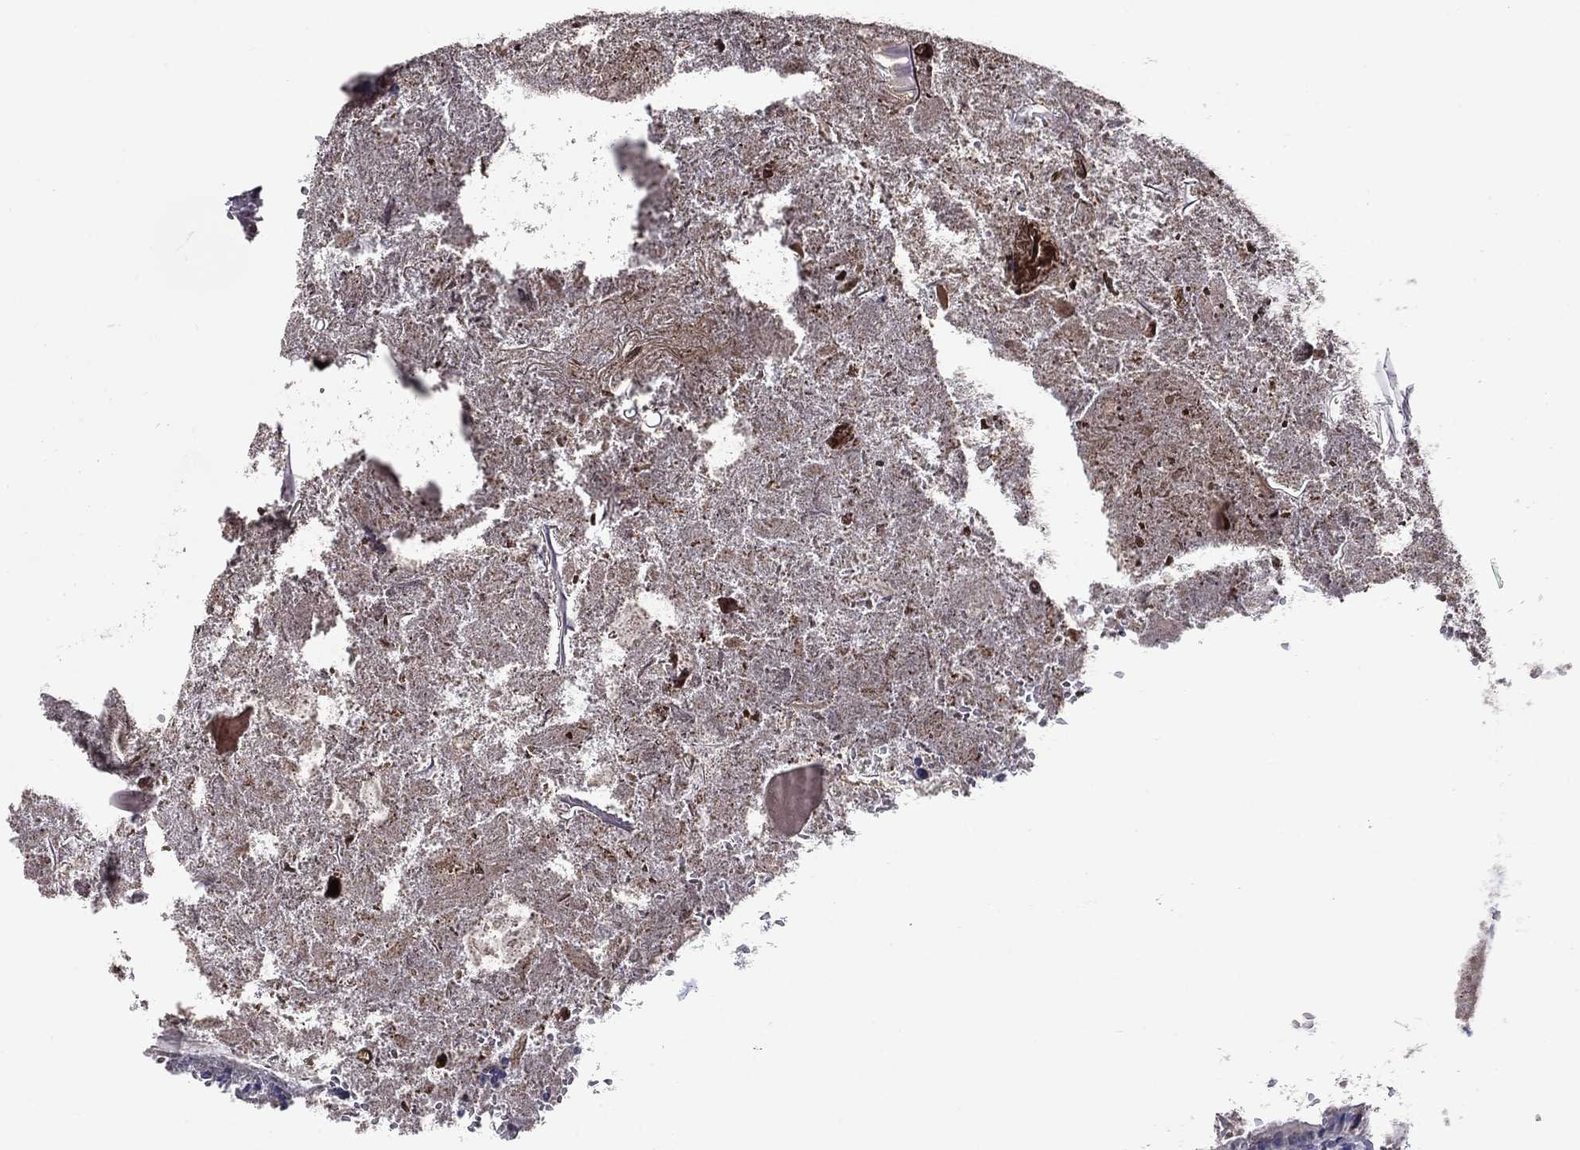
{"staining": {"intensity": "moderate", "quantity": "<25%", "location": "cytoplasmic/membranous"}, "tissue": "appendix", "cell_type": "Glandular cells", "image_type": "normal", "snomed": [{"axis": "morphology", "description": "Normal tissue, NOS"}, {"axis": "topography", "description": "Appendix"}], "caption": "Immunohistochemical staining of normal appendix demonstrates moderate cytoplasmic/membranous protein positivity in approximately <25% of glandular cells.", "gene": "KCNJ16", "patient": {"sex": "female", "age": 23}}